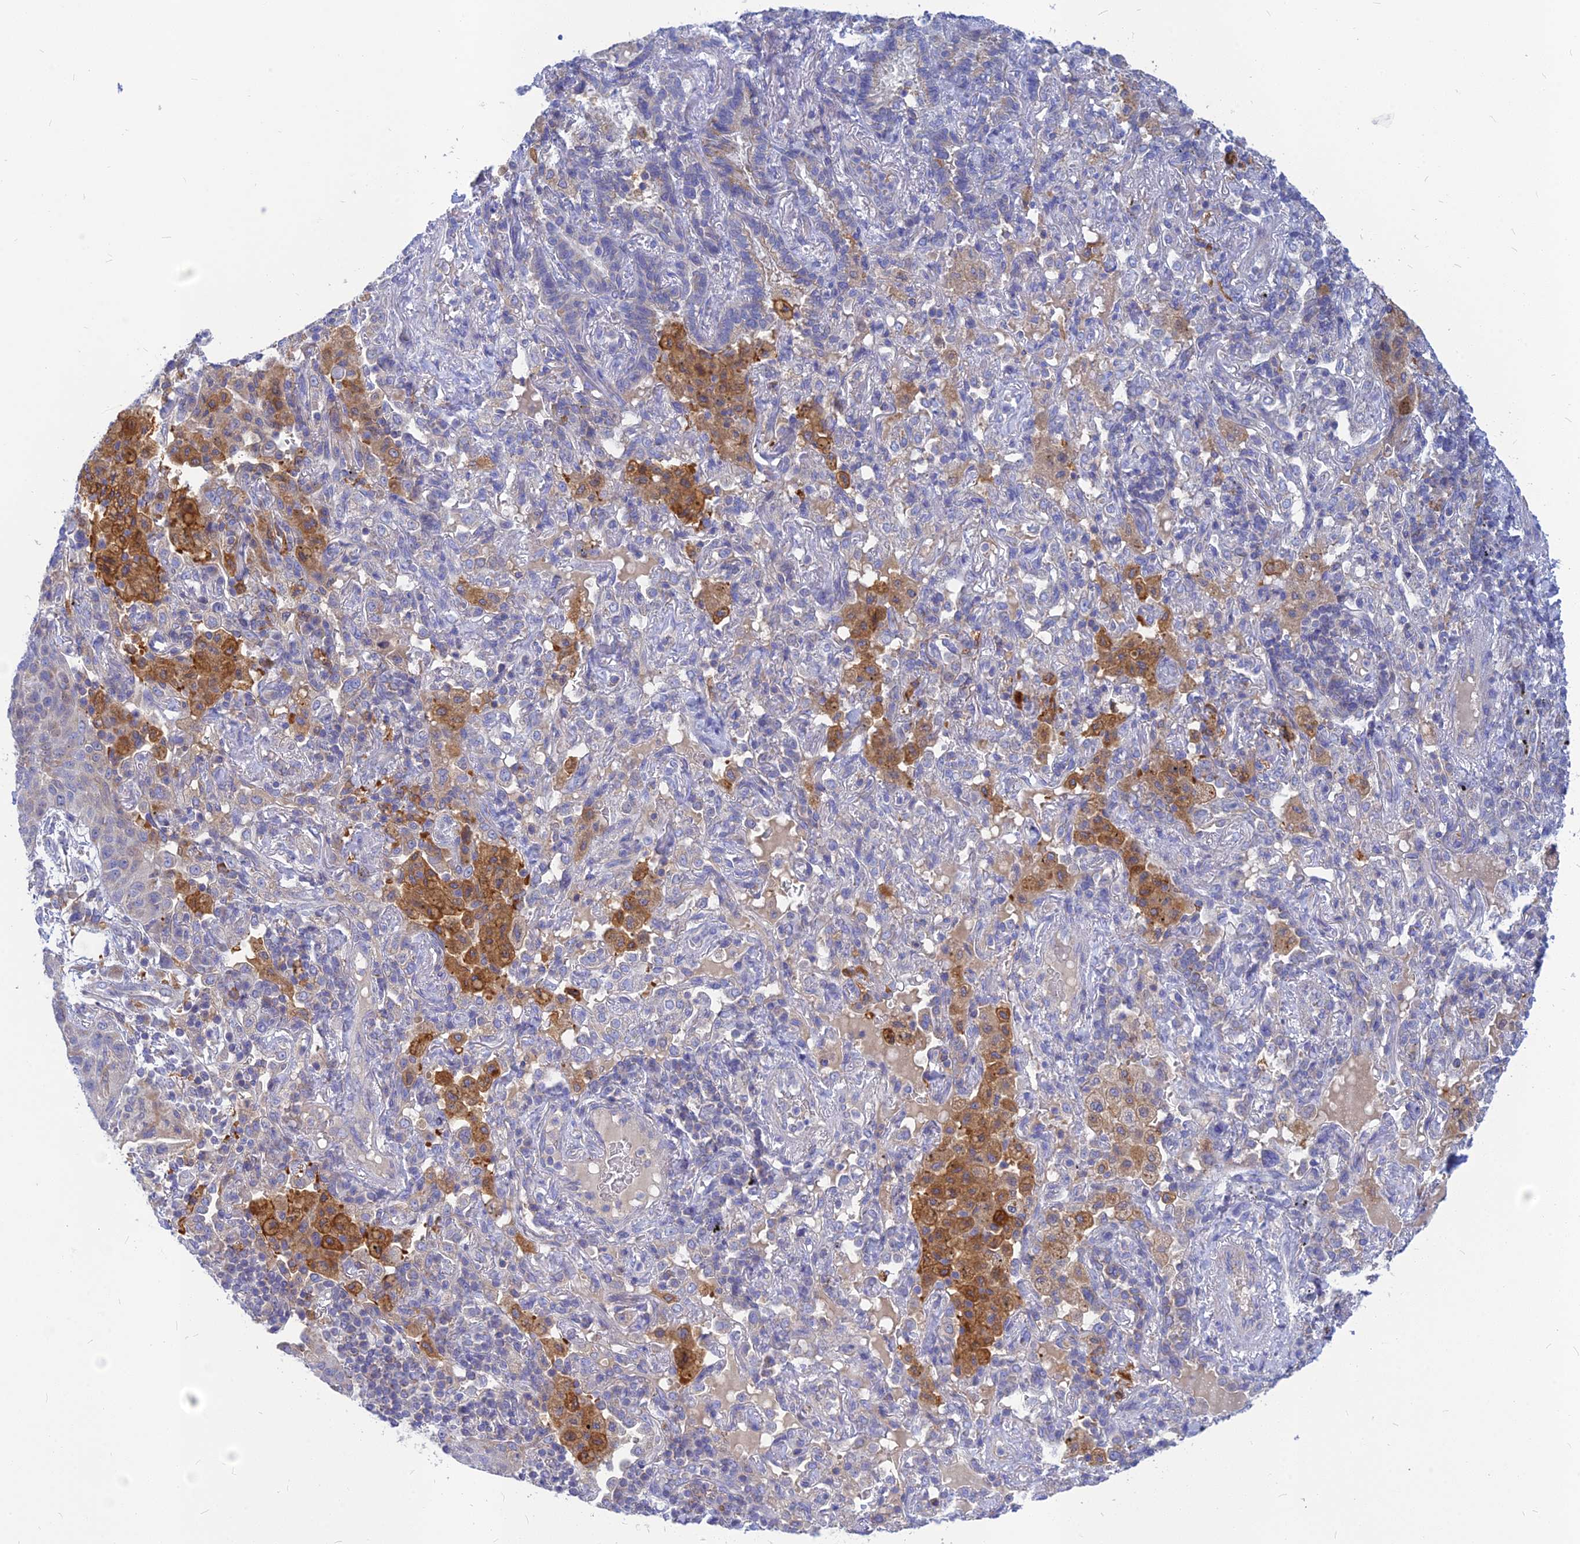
{"staining": {"intensity": "weak", "quantity": "<25%", "location": "cytoplasmic/membranous"}, "tissue": "lung cancer", "cell_type": "Tumor cells", "image_type": "cancer", "snomed": [{"axis": "morphology", "description": "Squamous cell carcinoma, NOS"}, {"axis": "topography", "description": "Lung"}], "caption": "Squamous cell carcinoma (lung) was stained to show a protein in brown. There is no significant expression in tumor cells. (Brightfield microscopy of DAB immunohistochemistry (IHC) at high magnification).", "gene": "CACNA1B", "patient": {"sex": "female", "age": 70}}